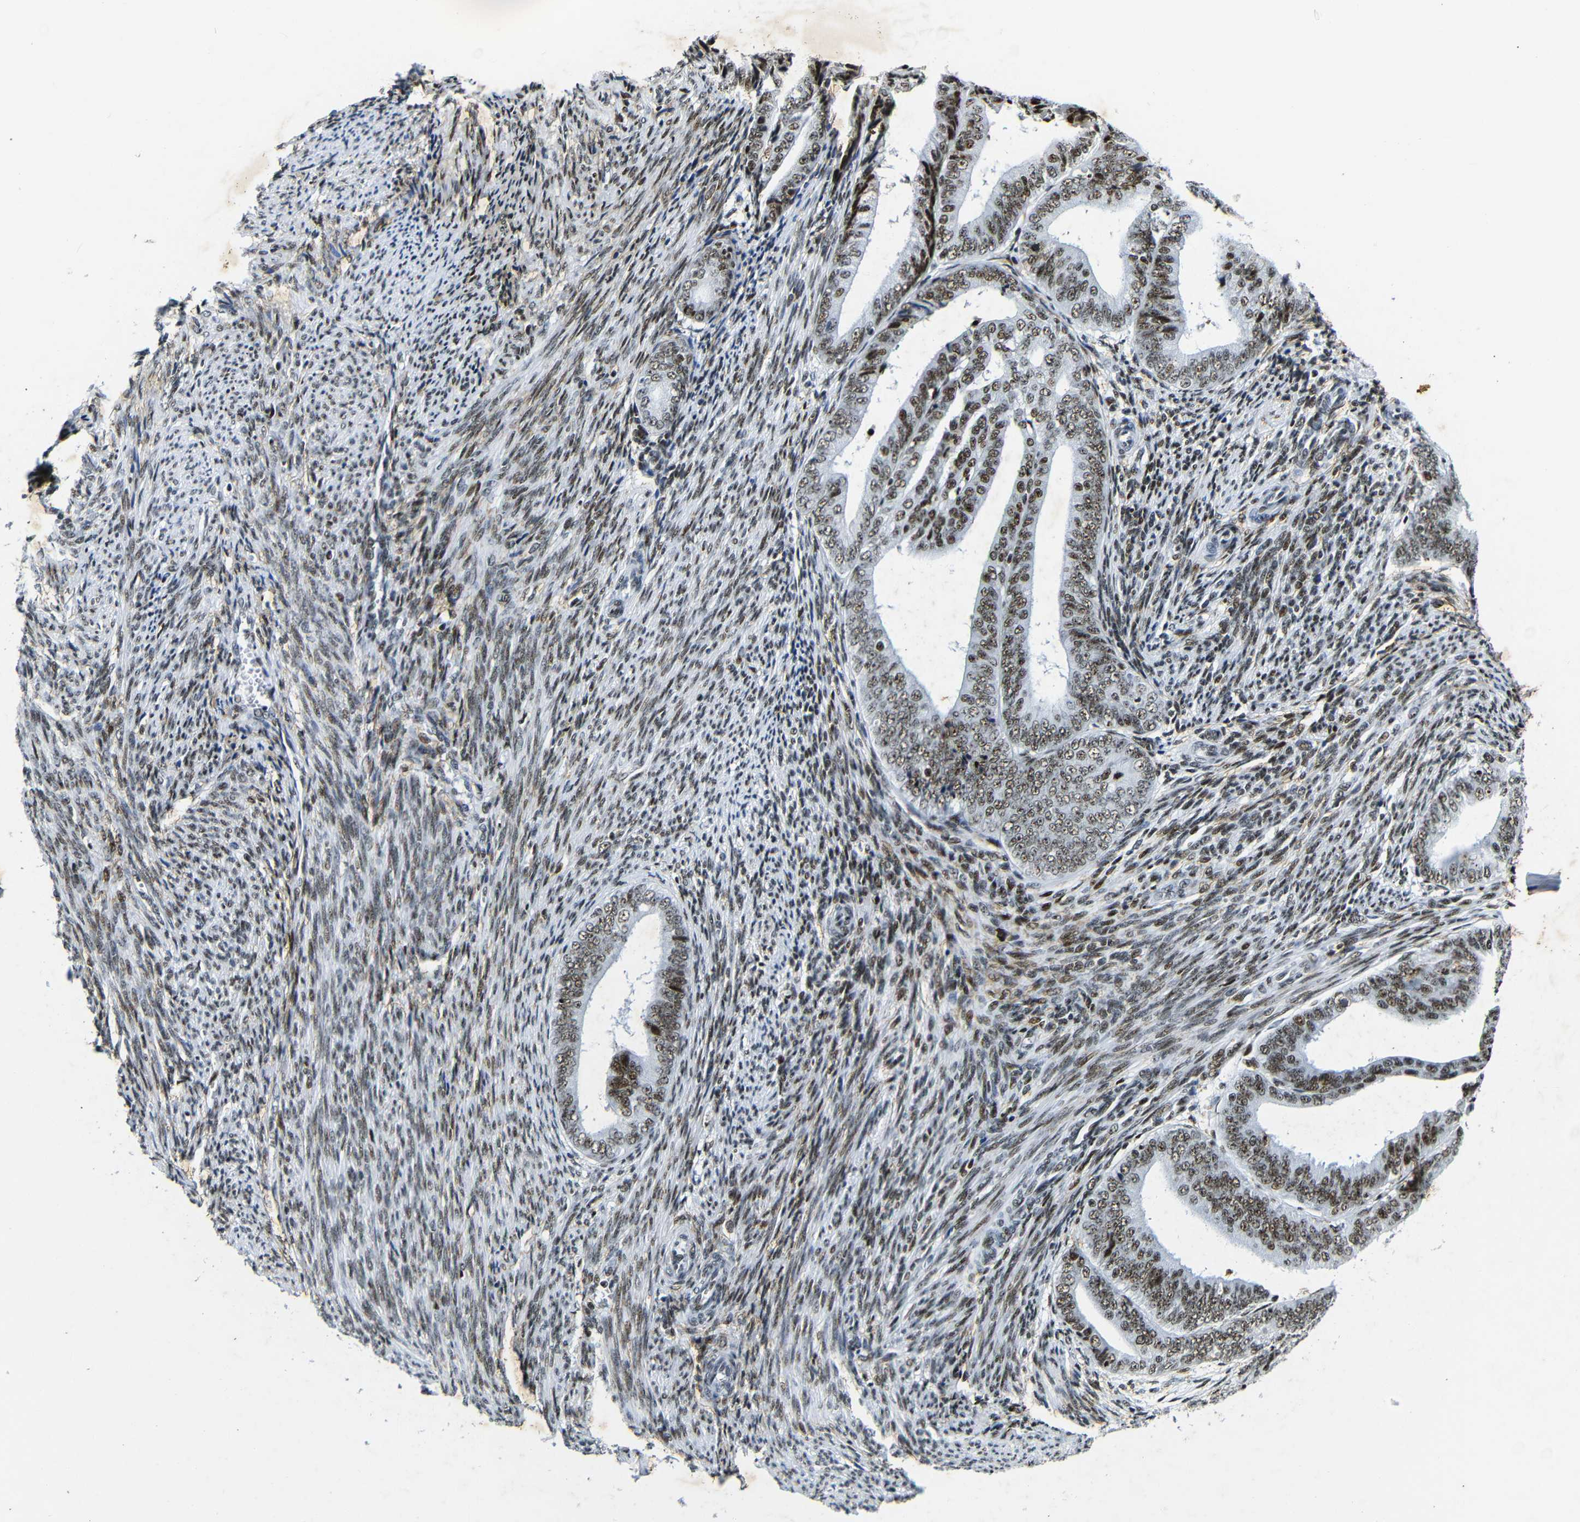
{"staining": {"intensity": "strong", "quantity": ">75%", "location": "nuclear"}, "tissue": "endometrial cancer", "cell_type": "Tumor cells", "image_type": "cancer", "snomed": [{"axis": "morphology", "description": "Adenocarcinoma, NOS"}, {"axis": "topography", "description": "Endometrium"}], "caption": "Adenocarcinoma (endometrial) tissue displays strong nuclear positivity in approximately >75% of tumor cells, visualized by immunohistochemistry.", "gene": "SRSF1", "patient": {"sex": "female", "age": 63}}